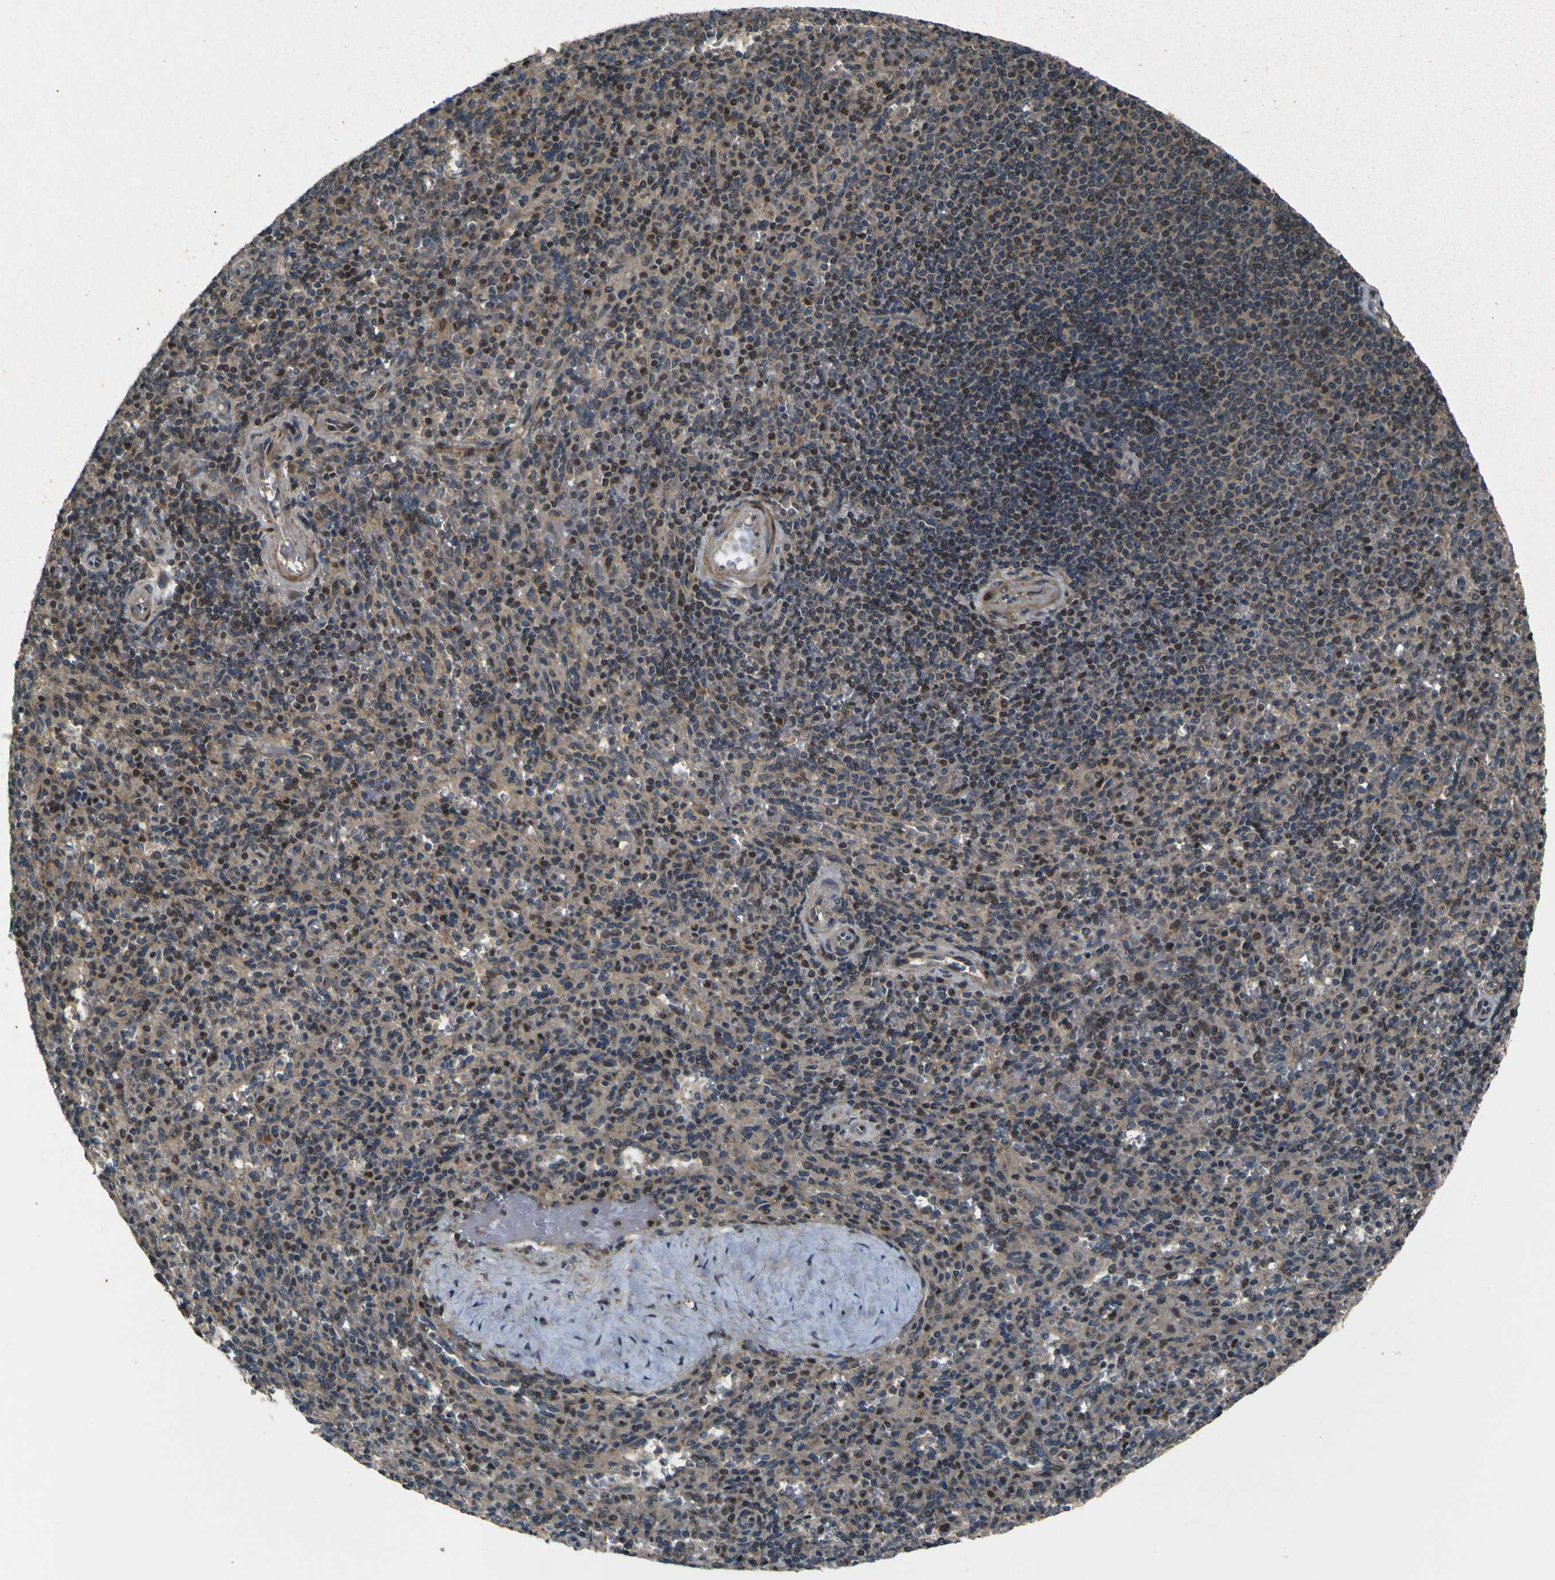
{"staining": {"intensity": "moderate", "quantity": "25%-75%", "location": "cytoplasmic/membranous,nuclear"}, "tissue": "spleen", "cell_type": "Cells in red pulp", "image_type": "normal", "snomed": [{"axis": "morphology", "description": "Normal tissue, NOS"}, {"axis": "topography", "description": "Spleen"}], "caption": "Spleen stained with a protein marker demonstrates moderate staining in cells in red pulp.", "gene": "AKAP9", "patient": {"sex": "male", "age": 36}}